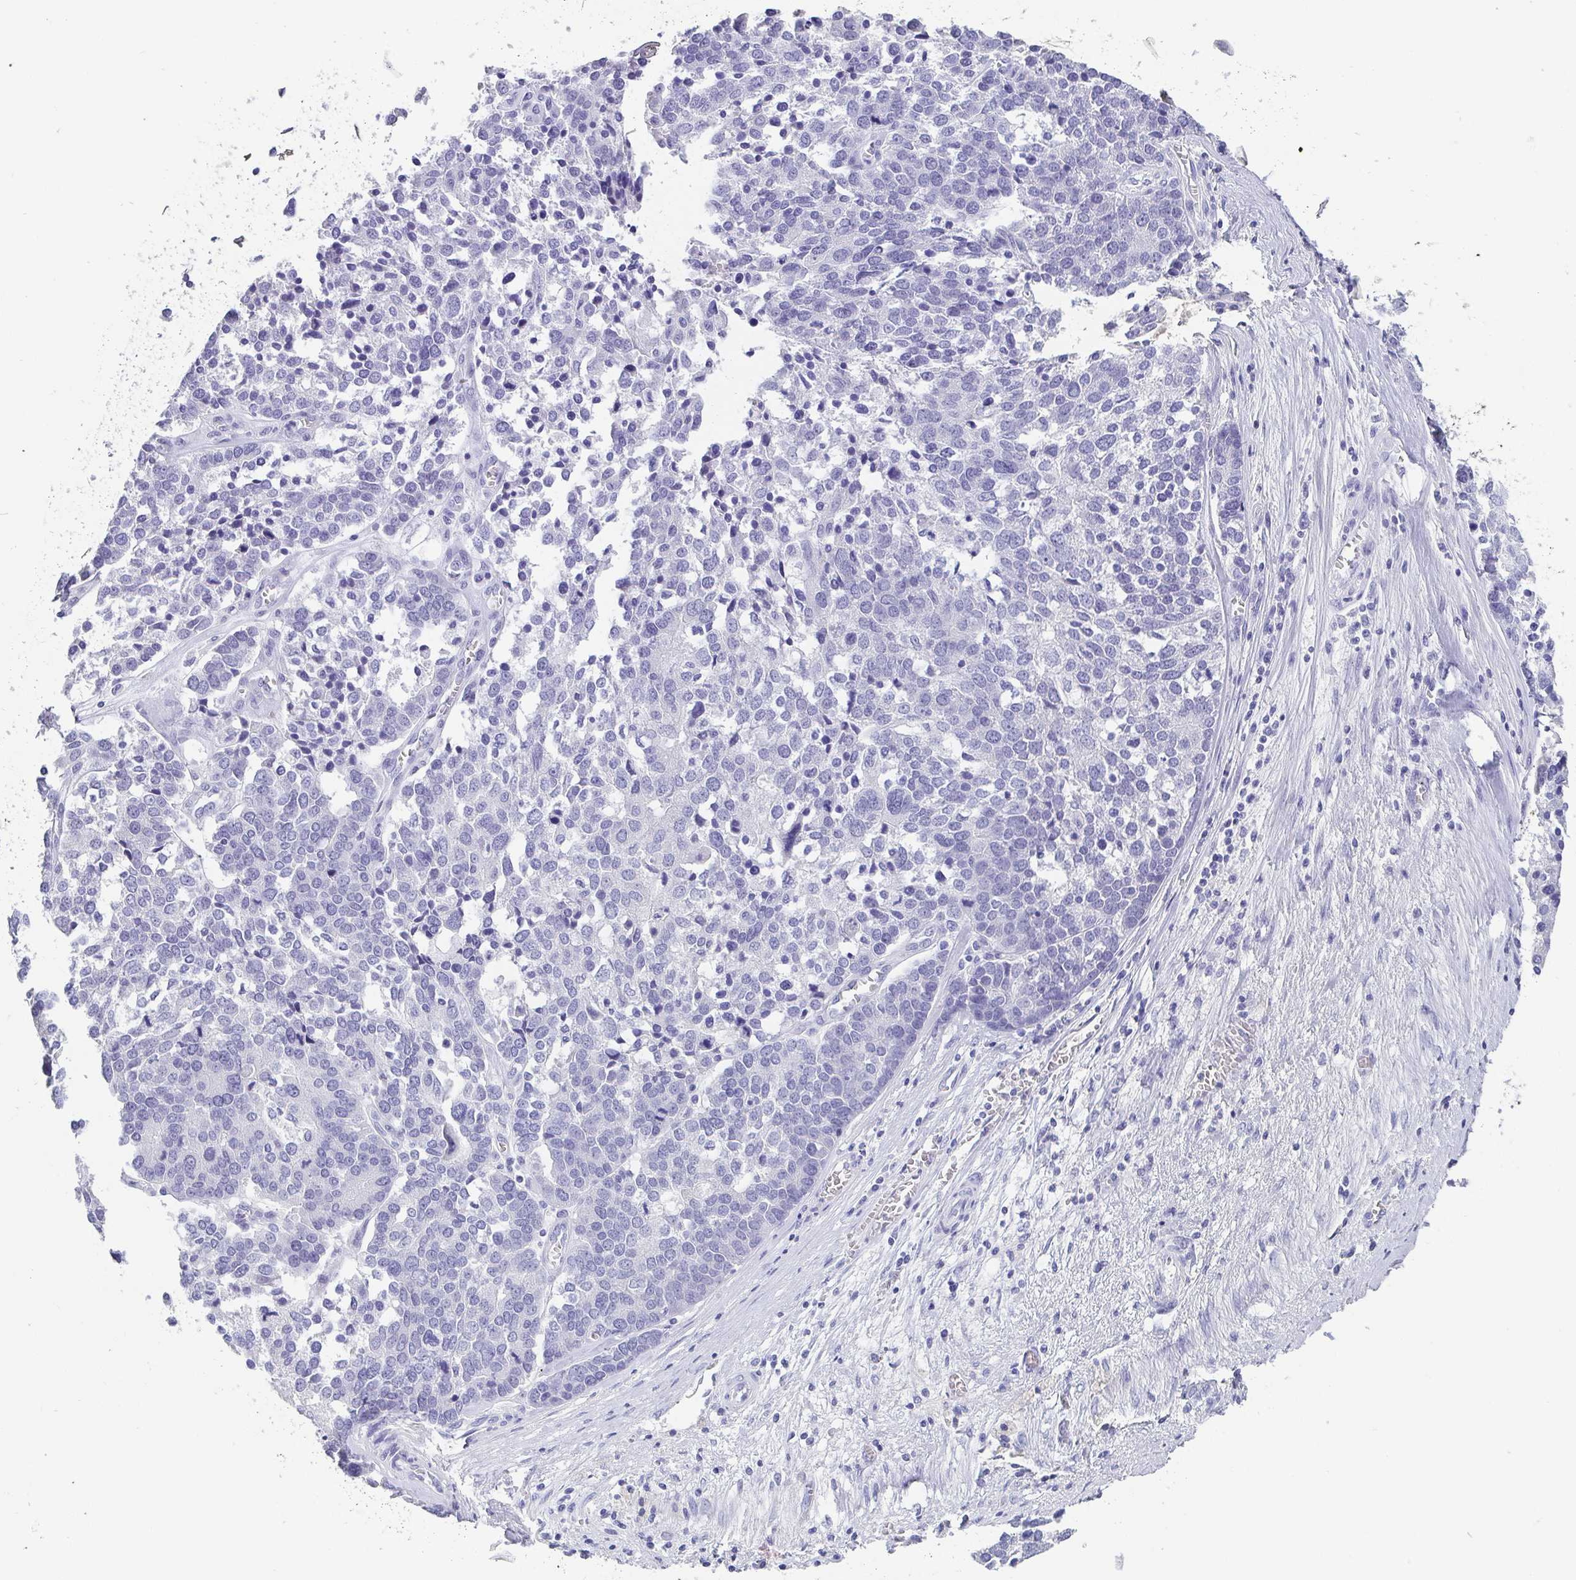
{"staining": {"intensity": "negative", "quantity": "none", "location": "none"}, "tissue": "ovarian cancer", "cell_type": "Tumor cells", "image_type": "cancer", "snomed": [{"axis": "morphology", "description": "Cystadenocarcinoma, serous, NOS"}, {"axis": "topography", "description": "Ovary"}], "caption": "This is a micrograph of immunohistochemistry (IHC) staining of ovarian cancer (serous cystadenocarcinoma), which shows no expression in tumor cells.", "gene": "SCGN", "patient": {"sex": "female", "age": 44}}